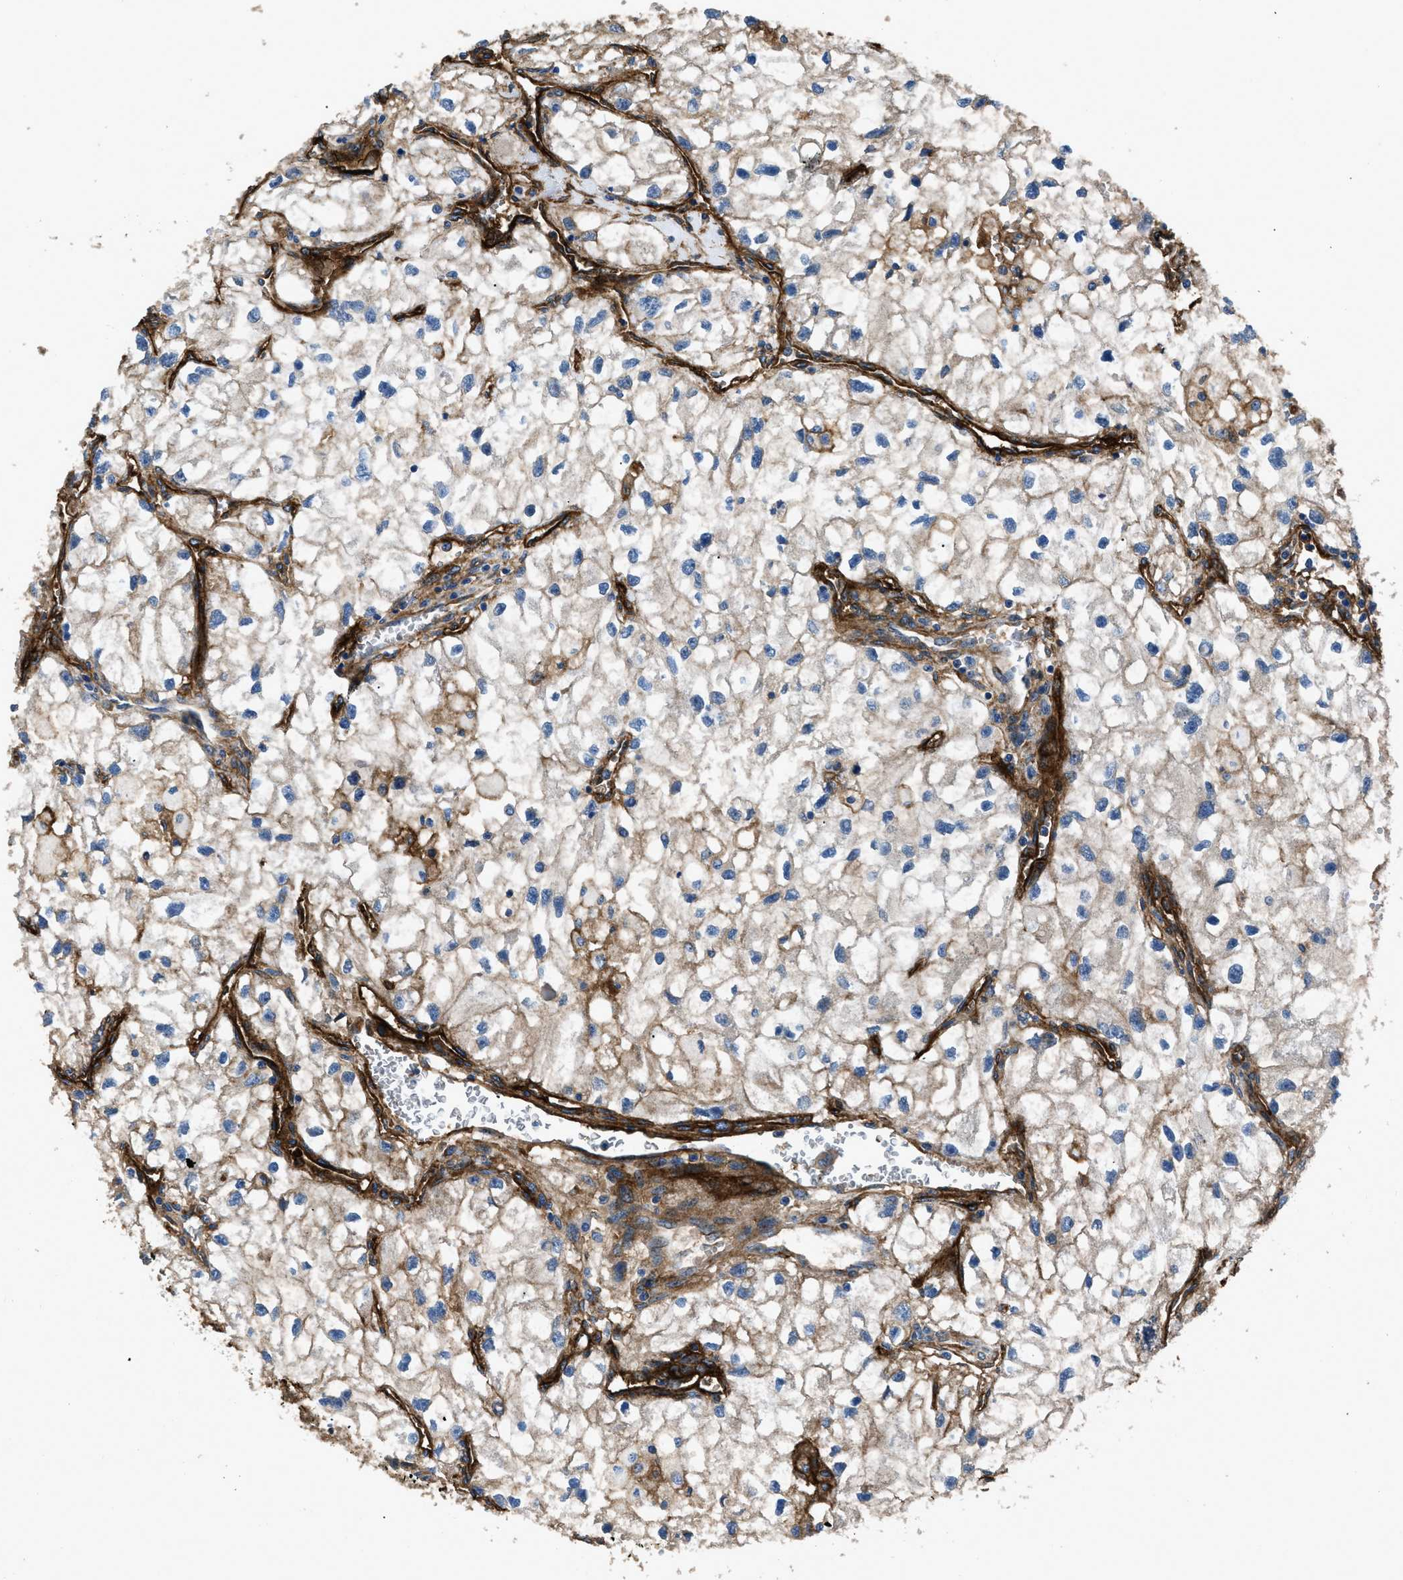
{"staining": {"intensity": "negative", "quantity": "none", "location": "none"}, "tissue": "renal cancer", "cell_type": "Tumor cells", "image_type": "cancer", "snomed": [{"axis": "morphology", "description": "Adenocarcinoma, NOS"}, {"axis": "topography", "description": "Kidney"}], "caption": "Immunohistochemical staining of human renal cancer (adenocarcinoma) displays no significant positivity in tumor cells.", "gene": "CD276", "patient": {"sex": "female", "age": 70}}